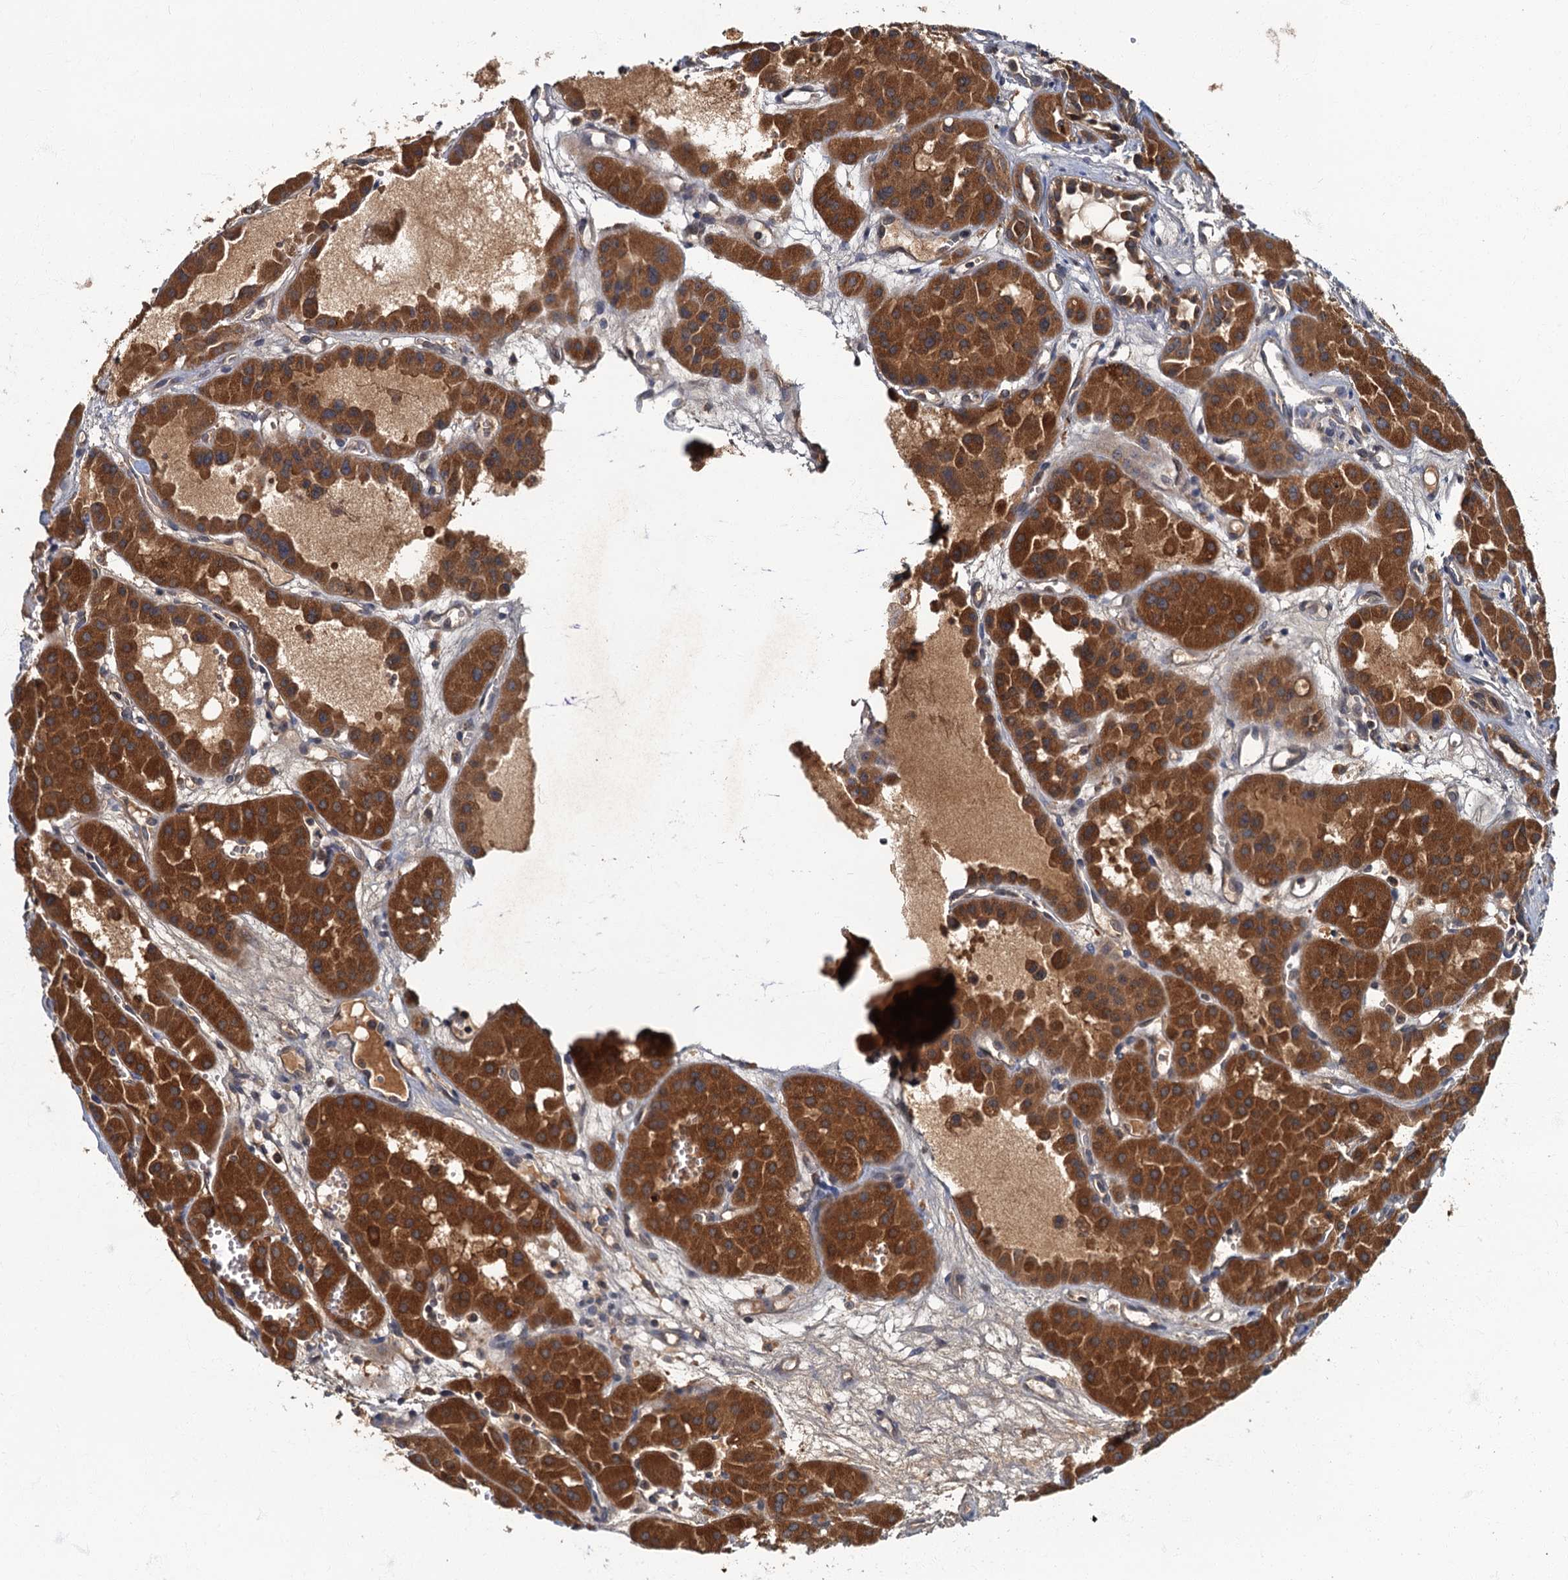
{"staining": {"intensity": "strong", "quantity": ">75%", "location": "cytoplasmic/membranous"}, "tissue": "renal cancer", "cell_type": "Tumor cells", "image_type": "cancer", "snomed": [{"axis": "morphology", "description": "Carcinoma, NOS"}, {"axis": "topography", "description": "Kidney"}], "caption": "Immunohistochemistry image of renal cancer (carcinoma) stained for a protein (brown), which shows high levels of strong cytoplasmic/membranous staining in approximately >75% of tumor cells.", "gene": "WDCP", "patient": {"sex": "female", "age": 75}}